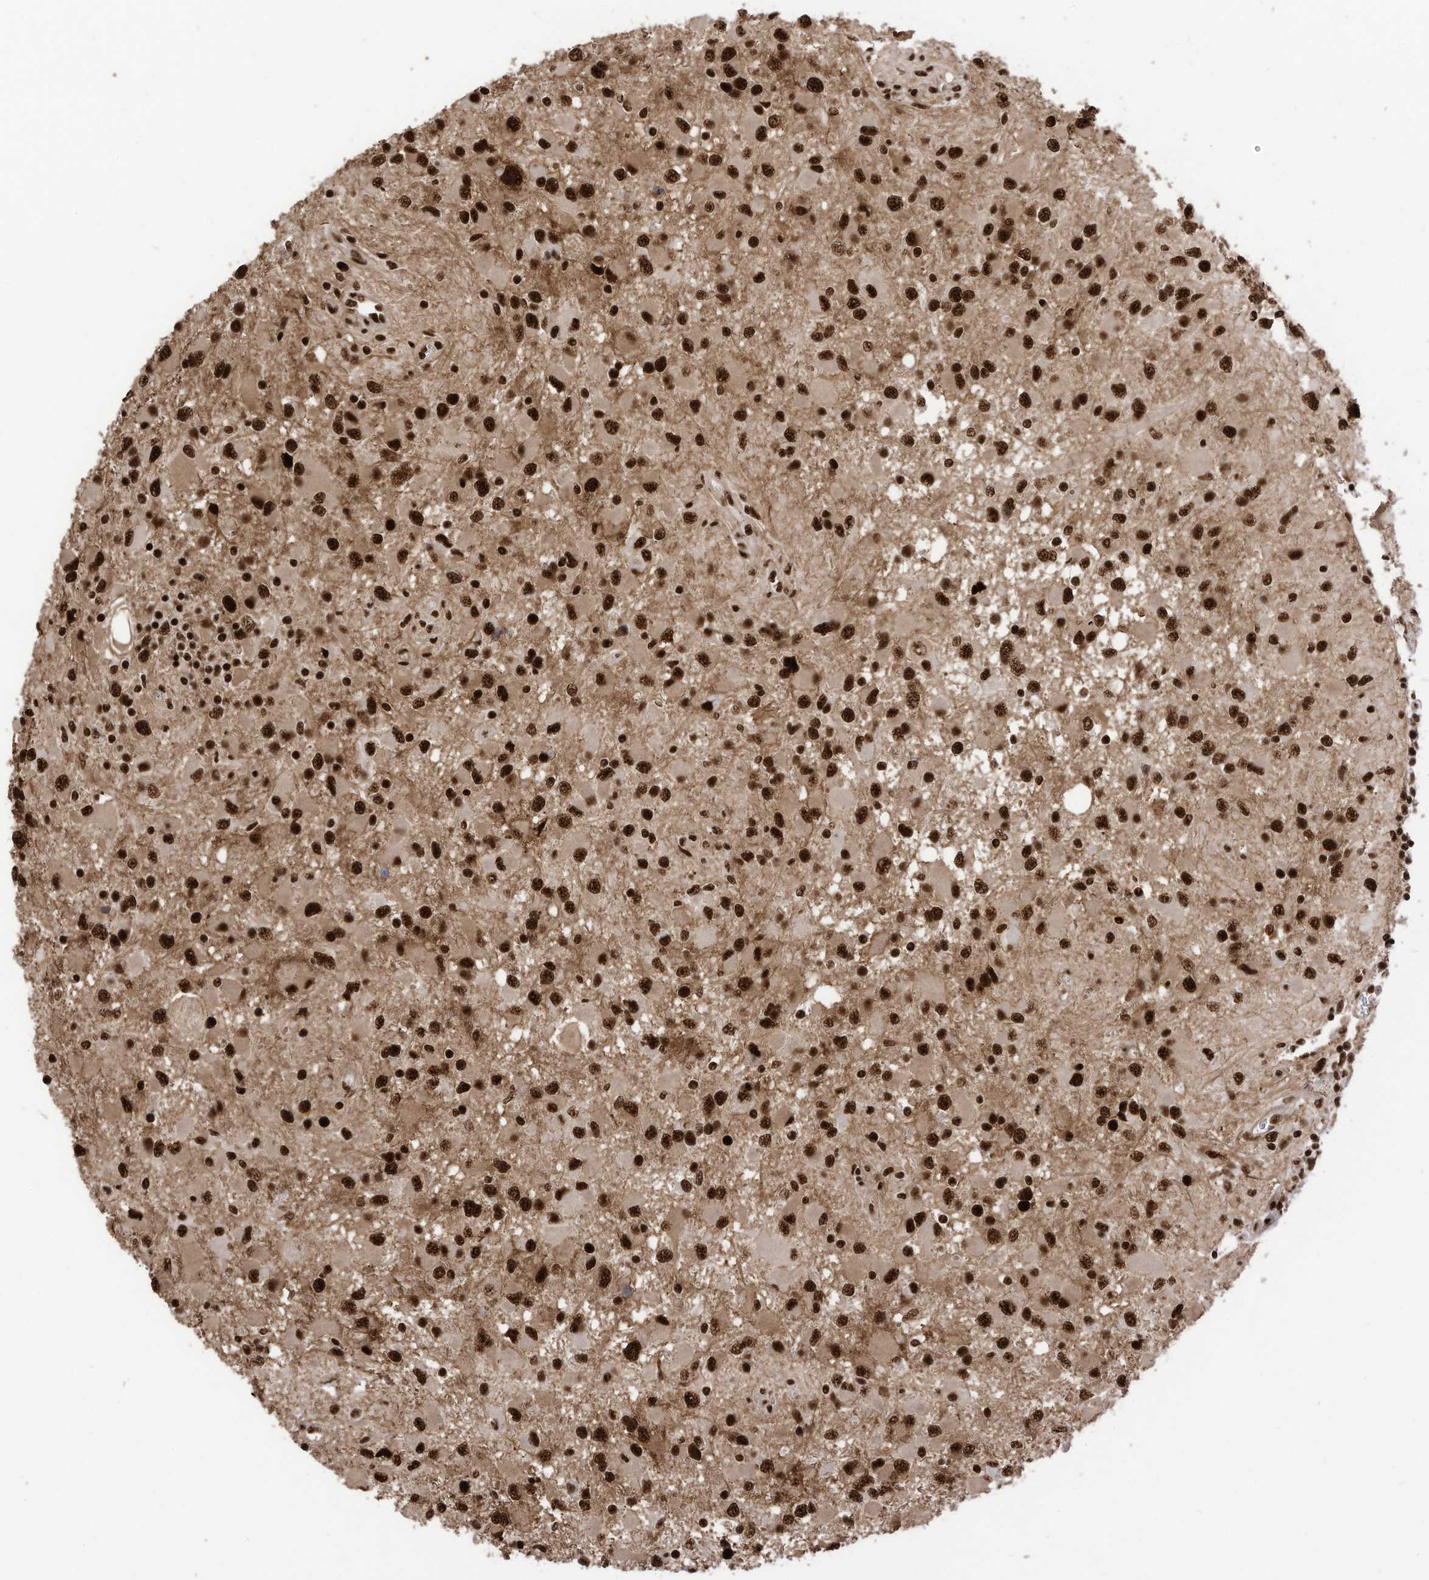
{"staining": {"intensity": "strong", "quantity": ">75%", "location": "nuclear"}, "tissue": "glioma", "cell_type": "Tumor cells", "image_type": "cancer", "snomed": [{"axis": "morphology", "description": "Glioma, malignant, High grade"}, {"axis": "topography", "description": "Brain"}], "caption": "Tumor cells demonstrate strong nuclear staining in about >75% of cells in glioma.", "gene": "SF3A3", "patient": {"sex": "male", "age": 53}}